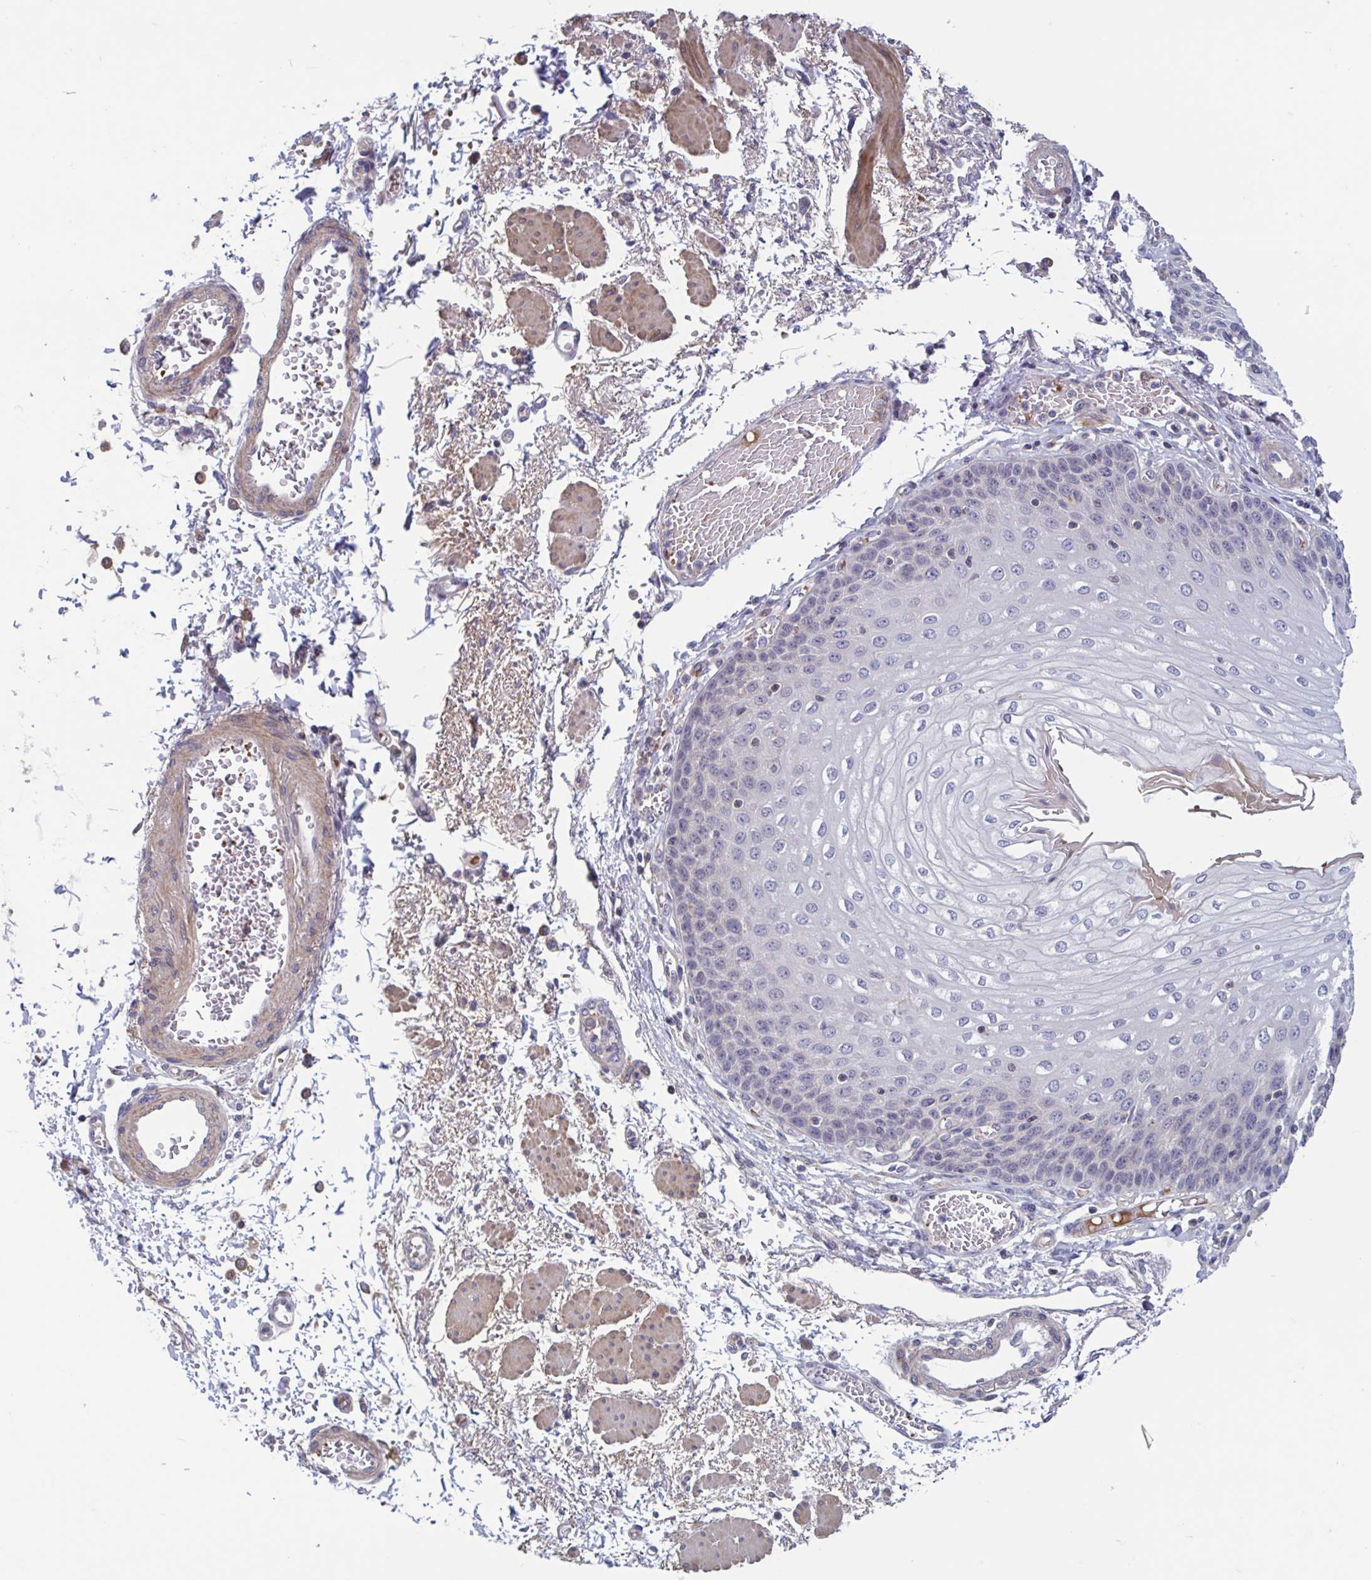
{"staining": {"intensity": "negative", "quantity": "none", "location": "none"}, "tissue": "esophagus", "cell_type": "Squamous epithelial cells", "image_type": "normal", "snomed": [{"axis": "morphology", "description": "Normal tissue, NOS"}, {"axis": "morphology", "description": "Adenocarcinoma, NOS"}, {"axis": "topography", "description": "Esophagus"}], "caption": "This is an IHC image of normal esophagus. There is no expression in squamous epithelial cells.", "gene": "LRRC38", "patient": {"sex": "male", "age": 81}}